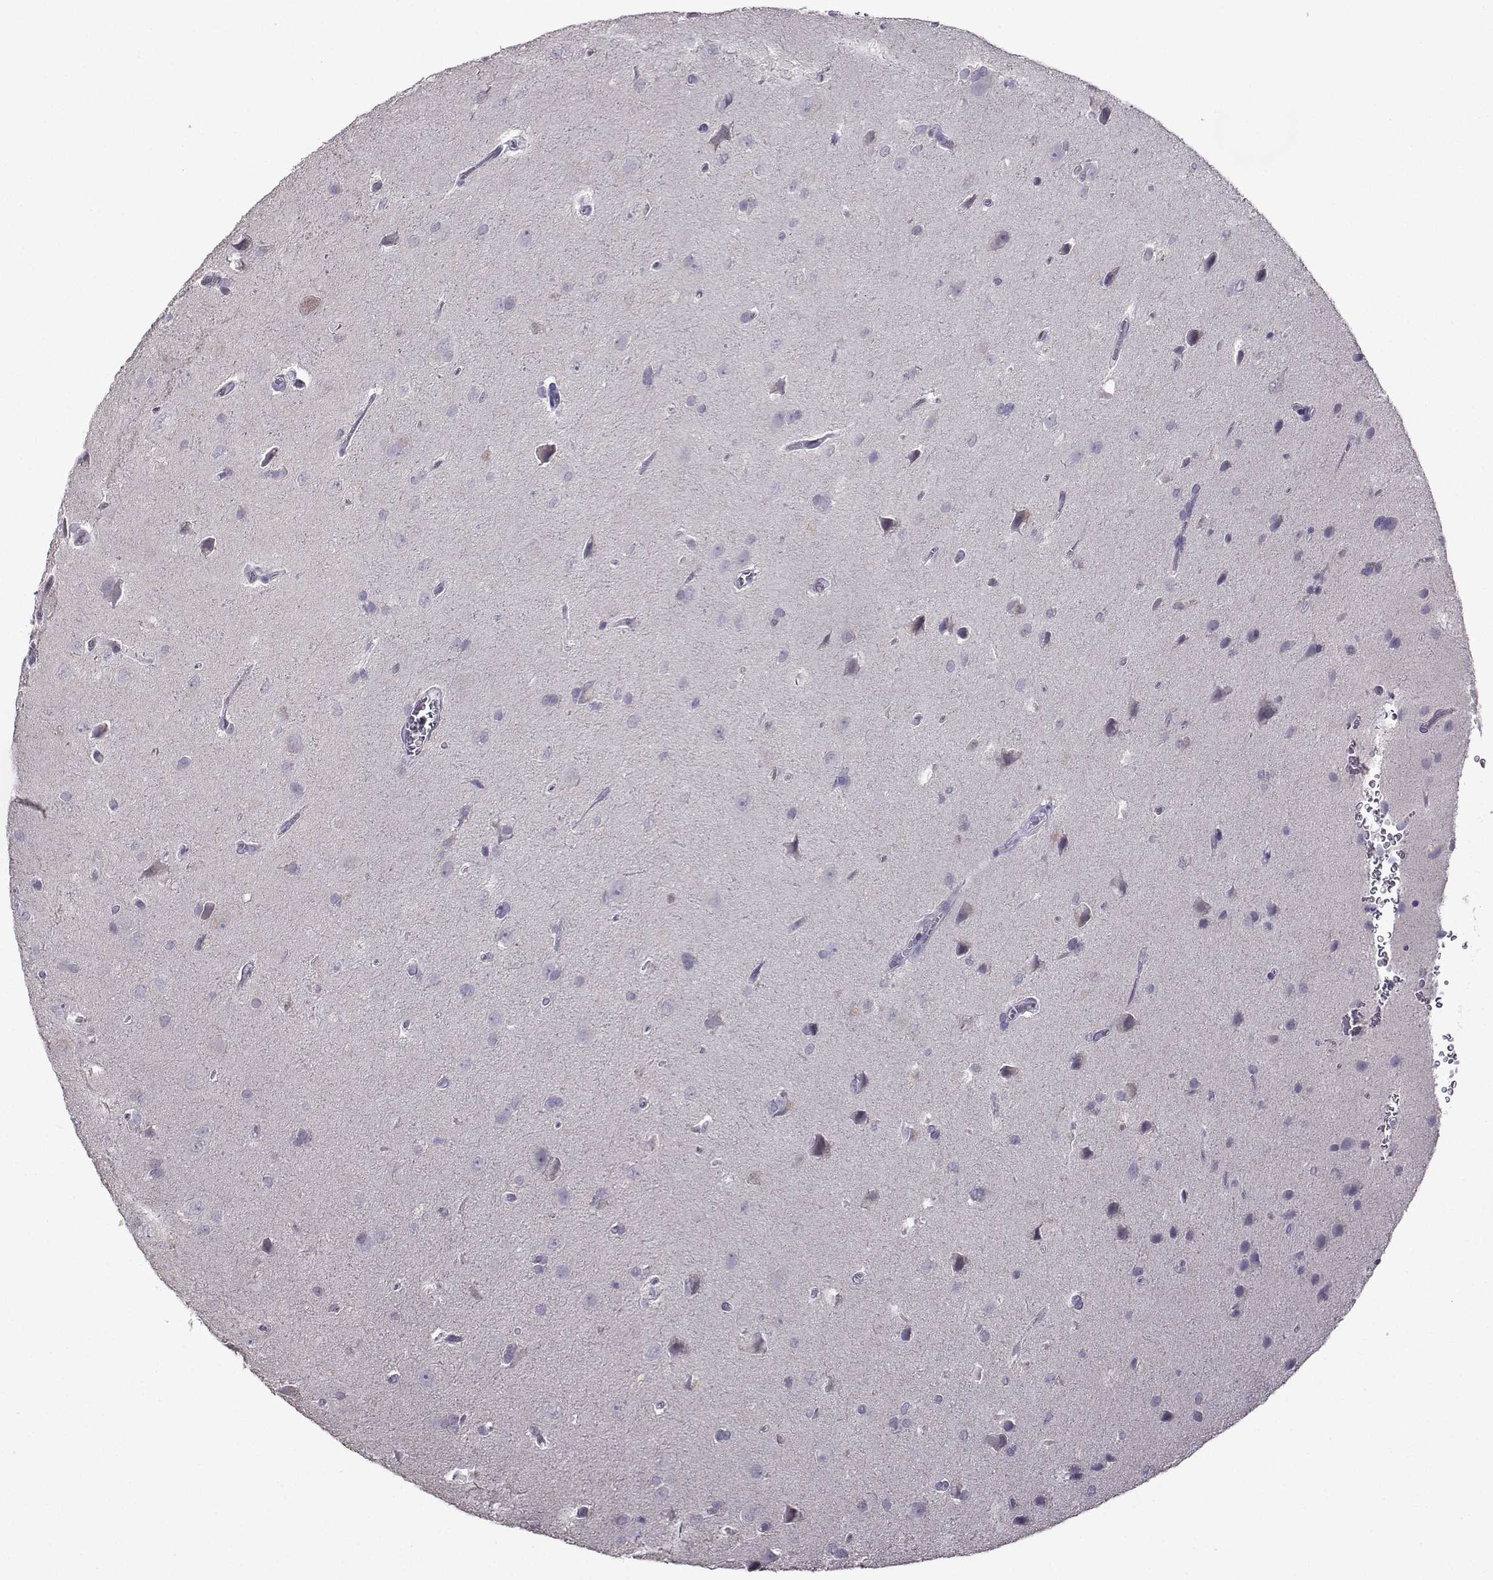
{"staining": {"intensity": "negative", "quantity": "none", "location": "none"}, "tissue": "glioma", "cell_type": "Tumor cells", "image_type": "cancer", "snomed": [{"axis": "morphology", "description": "Glioma, malignant, Low grade"}, {"axis": "topography", "description": "Brain"}], "caption": "This image is of low-grade glioma (malignant) stained with IHC to label a protein in brown with the nuclei are counter-stained blue. There is no positivity in tumor cells.", "gene": "CRYBB1", "patient": {"sex": "male", "age": 58}}